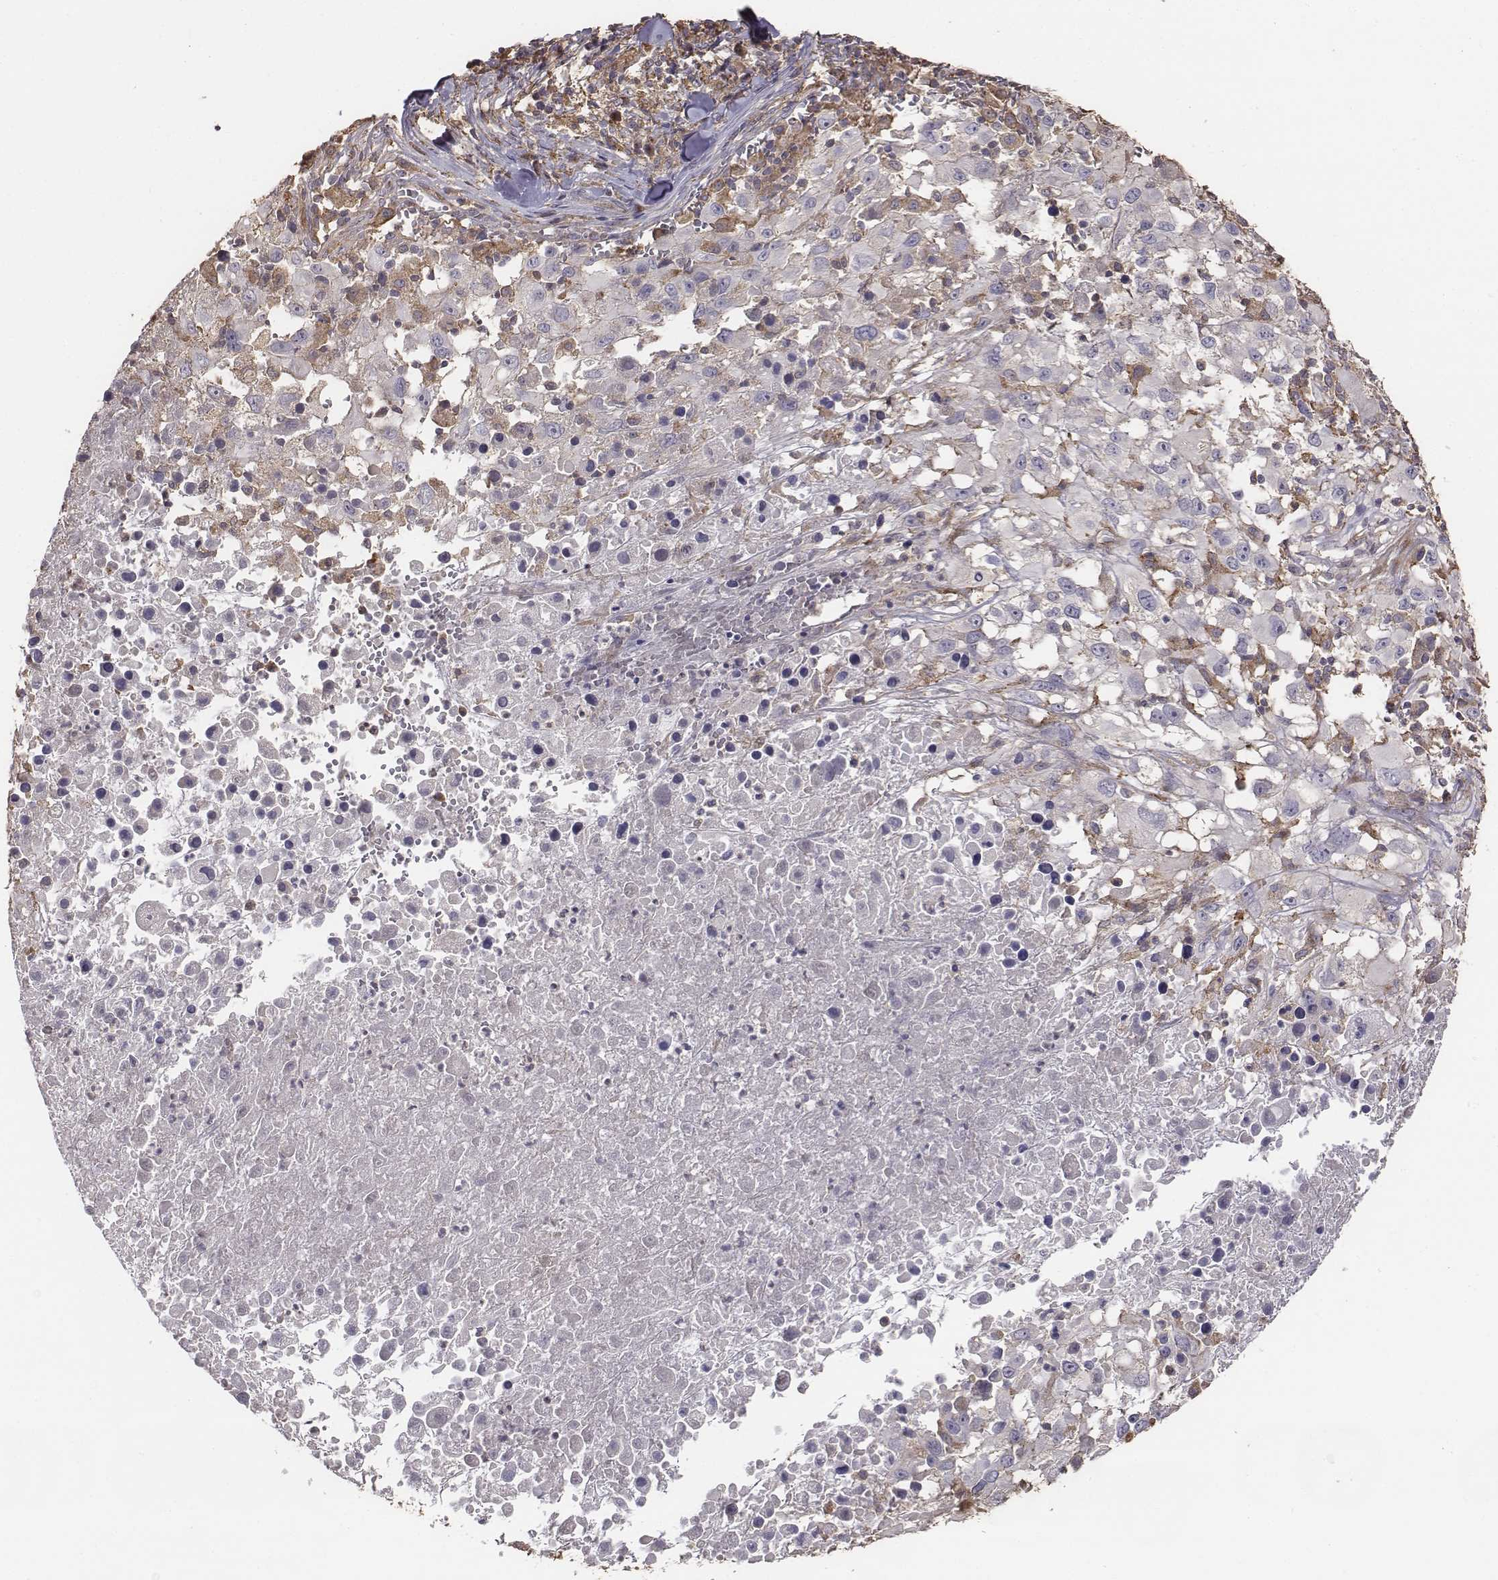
{"staining": {"intensity": "negative", "quantity": "none", "location": "none"}, "tissue": "melanoma", "cell_type": "Tumor cells", "image_type": "cancer", "snomed": [{"axis": "morphology", "description": "Malignant melanoma, Metastatic site"}, {"axis": "topography", "description": "Soft tissue"}], "caption": "High power microscopy histopathology image of an IHC micrograph of malignant melanoma (metastatic site), revealing no significant staining in tumor cells.", "gene": "AP1B1", "patient": {"sex": "male", "age": 50}}